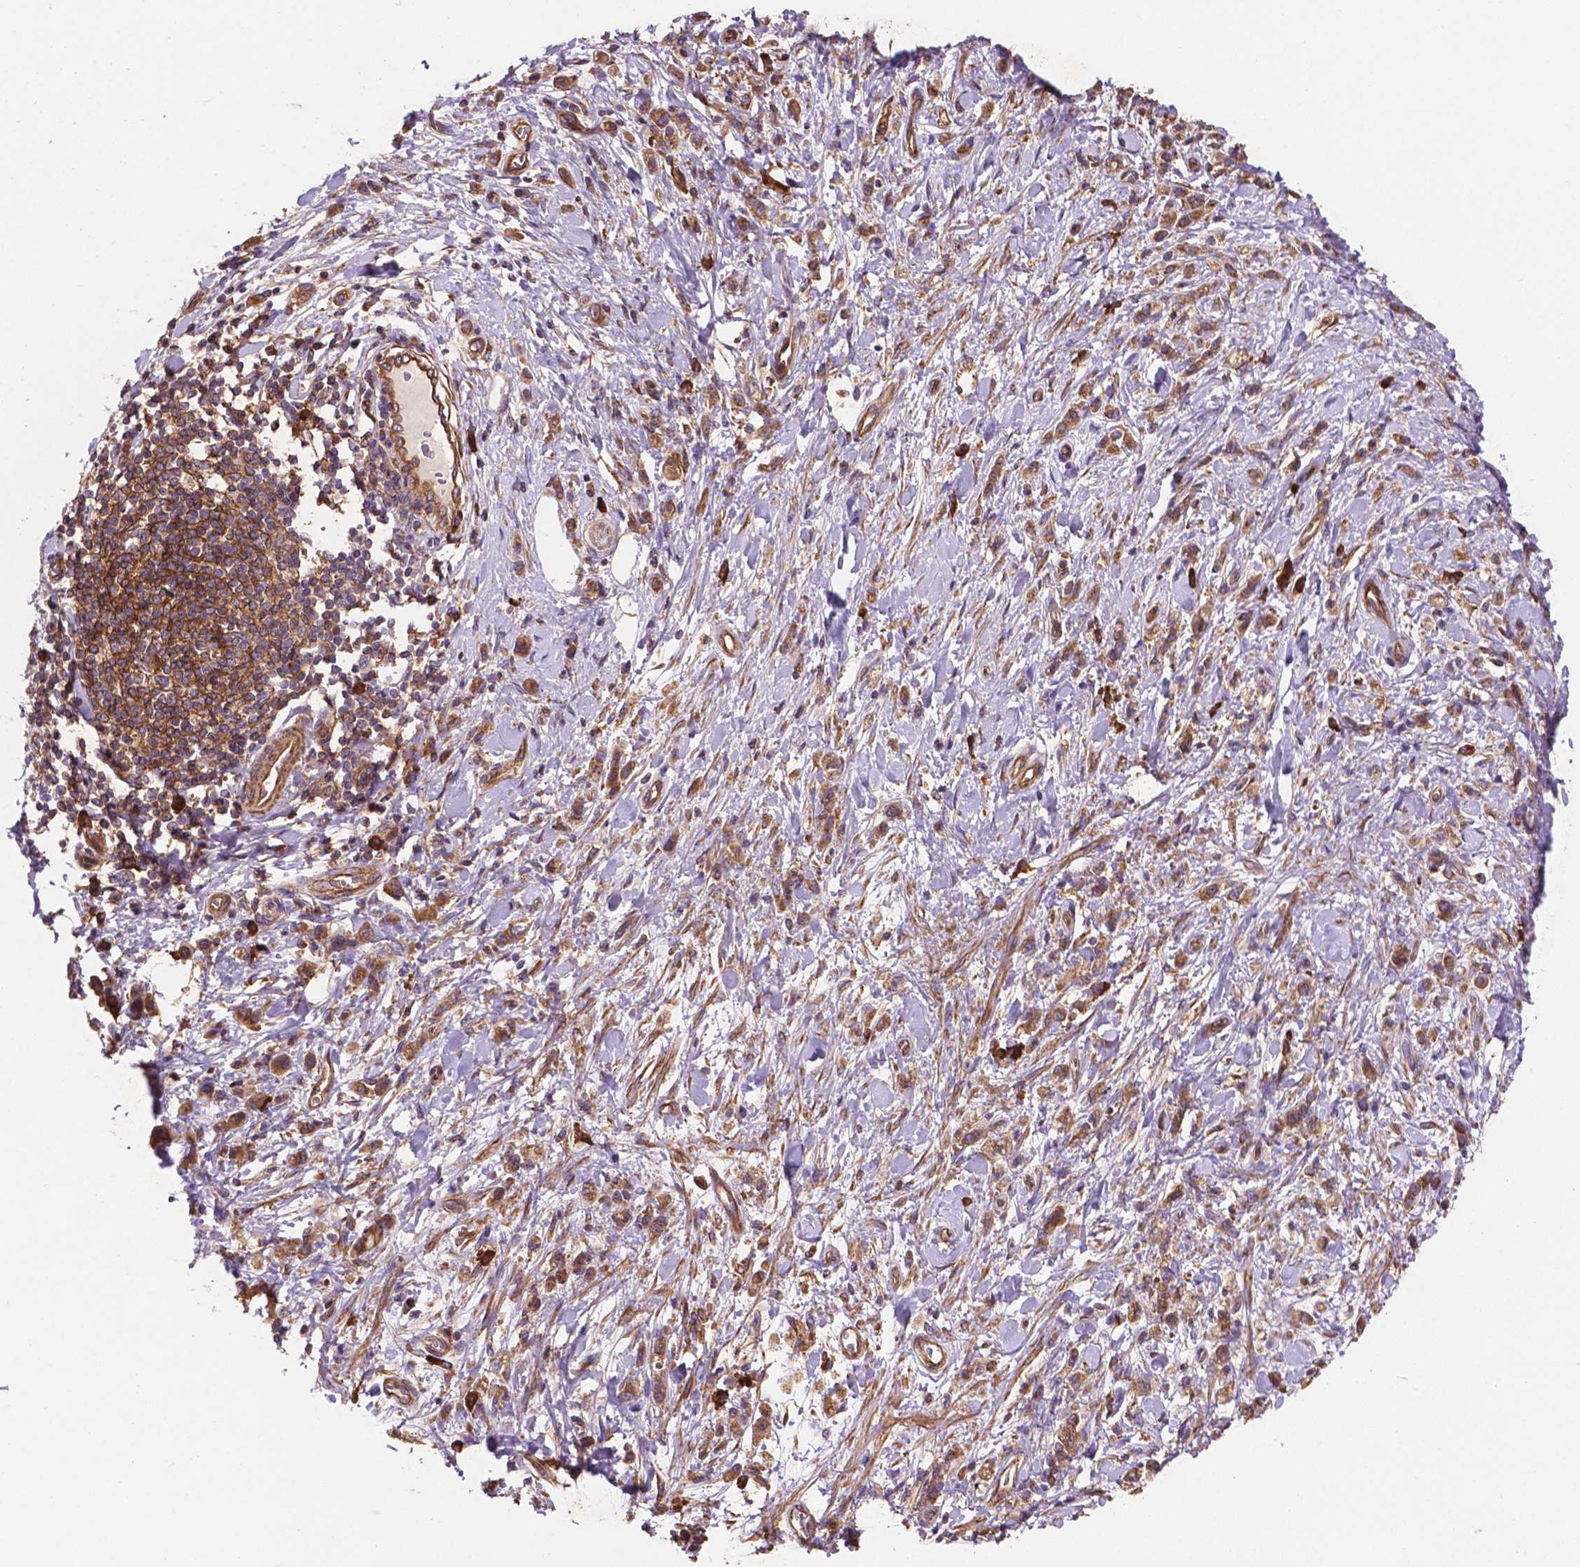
{"staining": {"intensity": "moderate", "quantity": ">75%", "location": "cytoplasmic/membranous"}, "tissue": "stomach cancer", "cell_type": "Tumor cells", "image_type": "cancer", "snomed": [{"axis": "morphology", "description": "Adenocarcinoma, NOS"}, {"axis": "topography", "description": "Stomach"}], "caption": "Tumor cells show moderate cytoplasmic/membranous positivity in approximately >75% of cells in stomach adenocarcinoma.", "gene": "CCDC71L", "patient": {"sex": "male", "age": 77}}